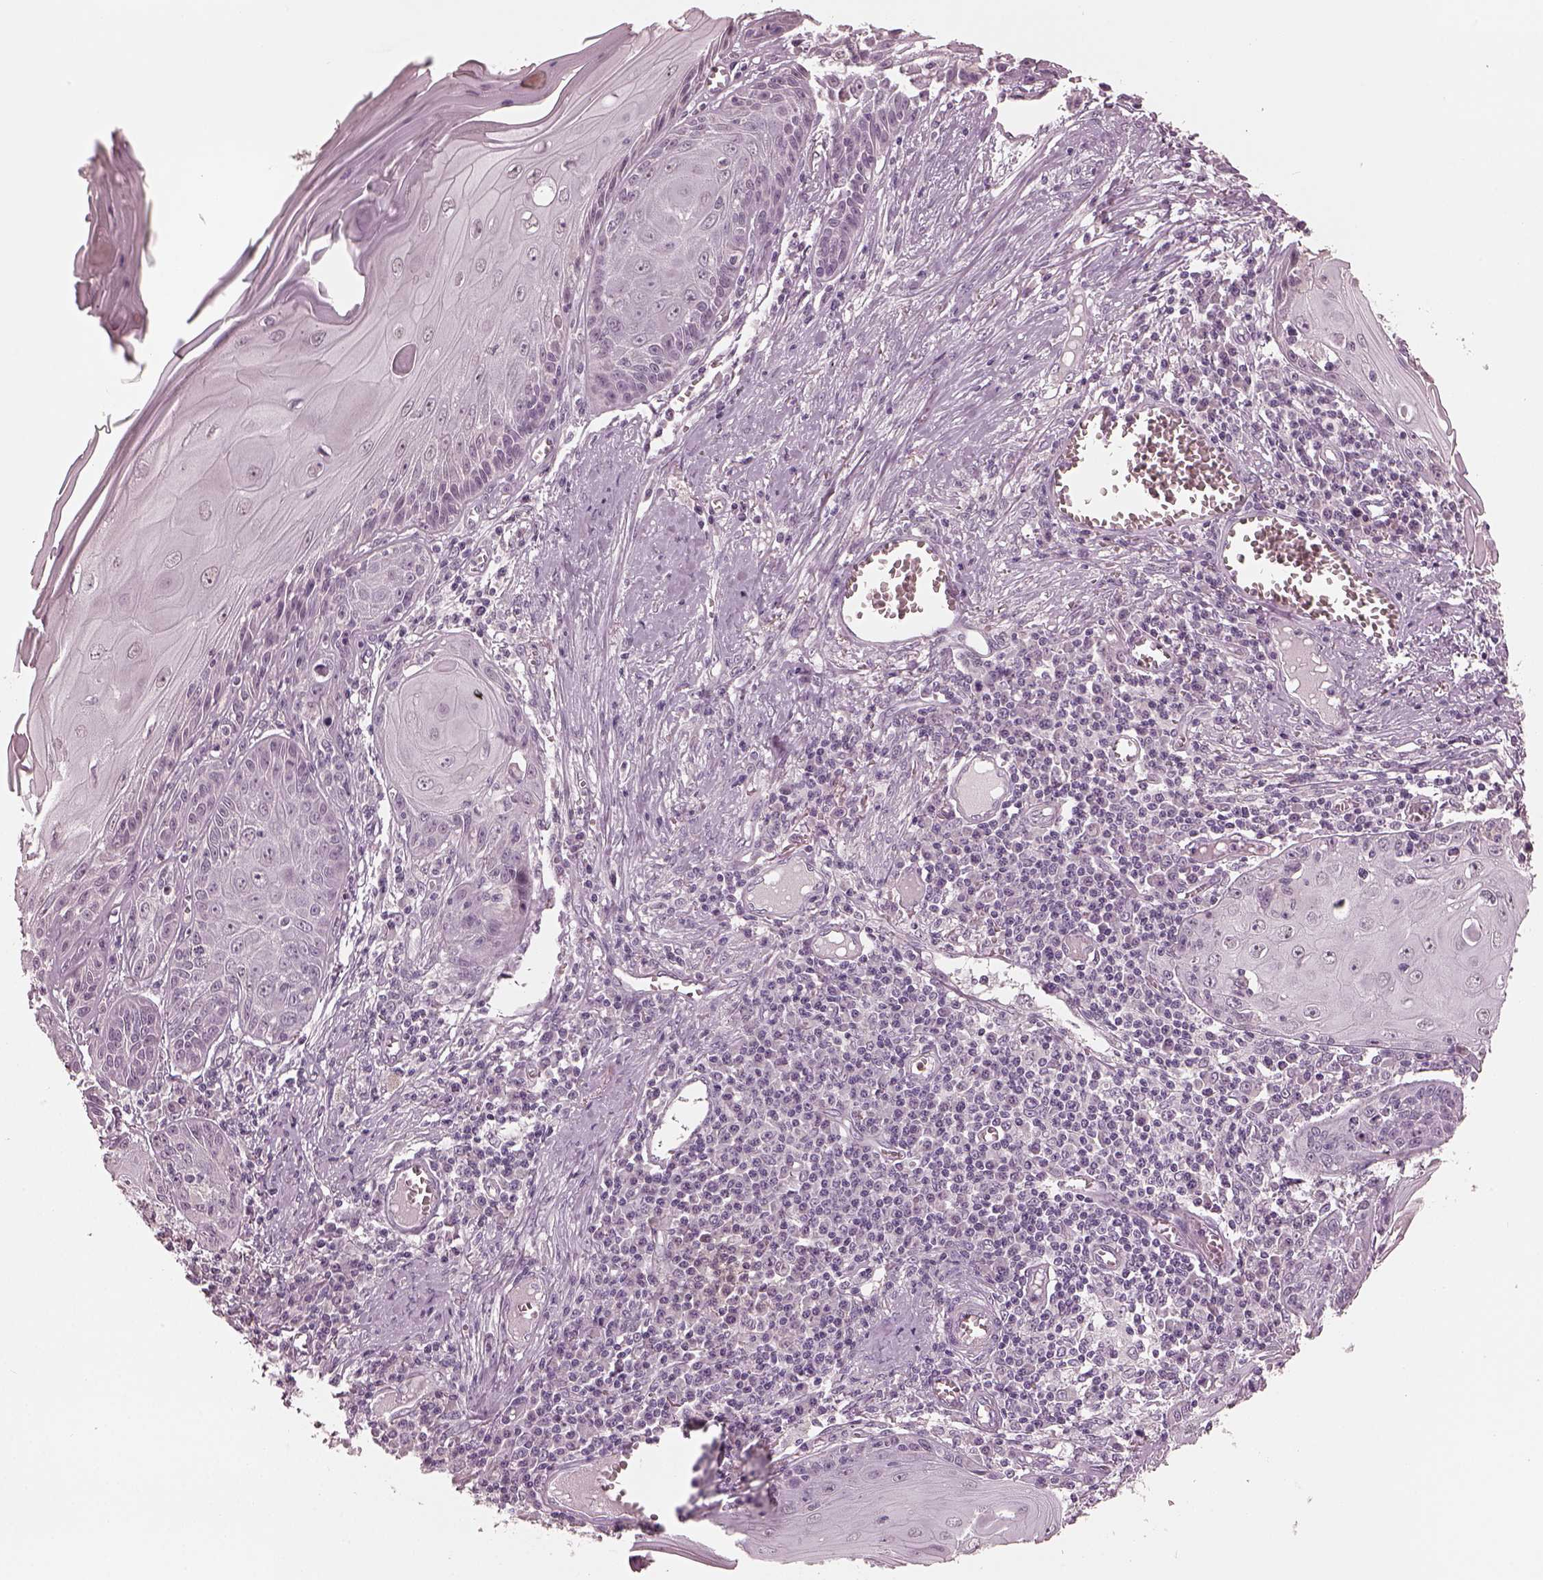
{"staining": {"intensity": "negative", "quantity": "none", "location": "none"}, "tissue": "skin cancer", "cell_type": "Tumor cells", "image_type": "cancer", "snomed": [{"axis": "morphology", "description": "Squamous cell carcinoma, NOS"}, {"axis": "topography", "description": "Skin"}, {"axis": "topography", "description": "Vulva"}], "caption": "Tumor cells show no significant positivity in skin cancer. The staining is performed using DAB brown chromogen with nuclei counter-stained in using hematoxylin.", "gene": "OPTC", "patient": {"sex": "female", "age": 85}}